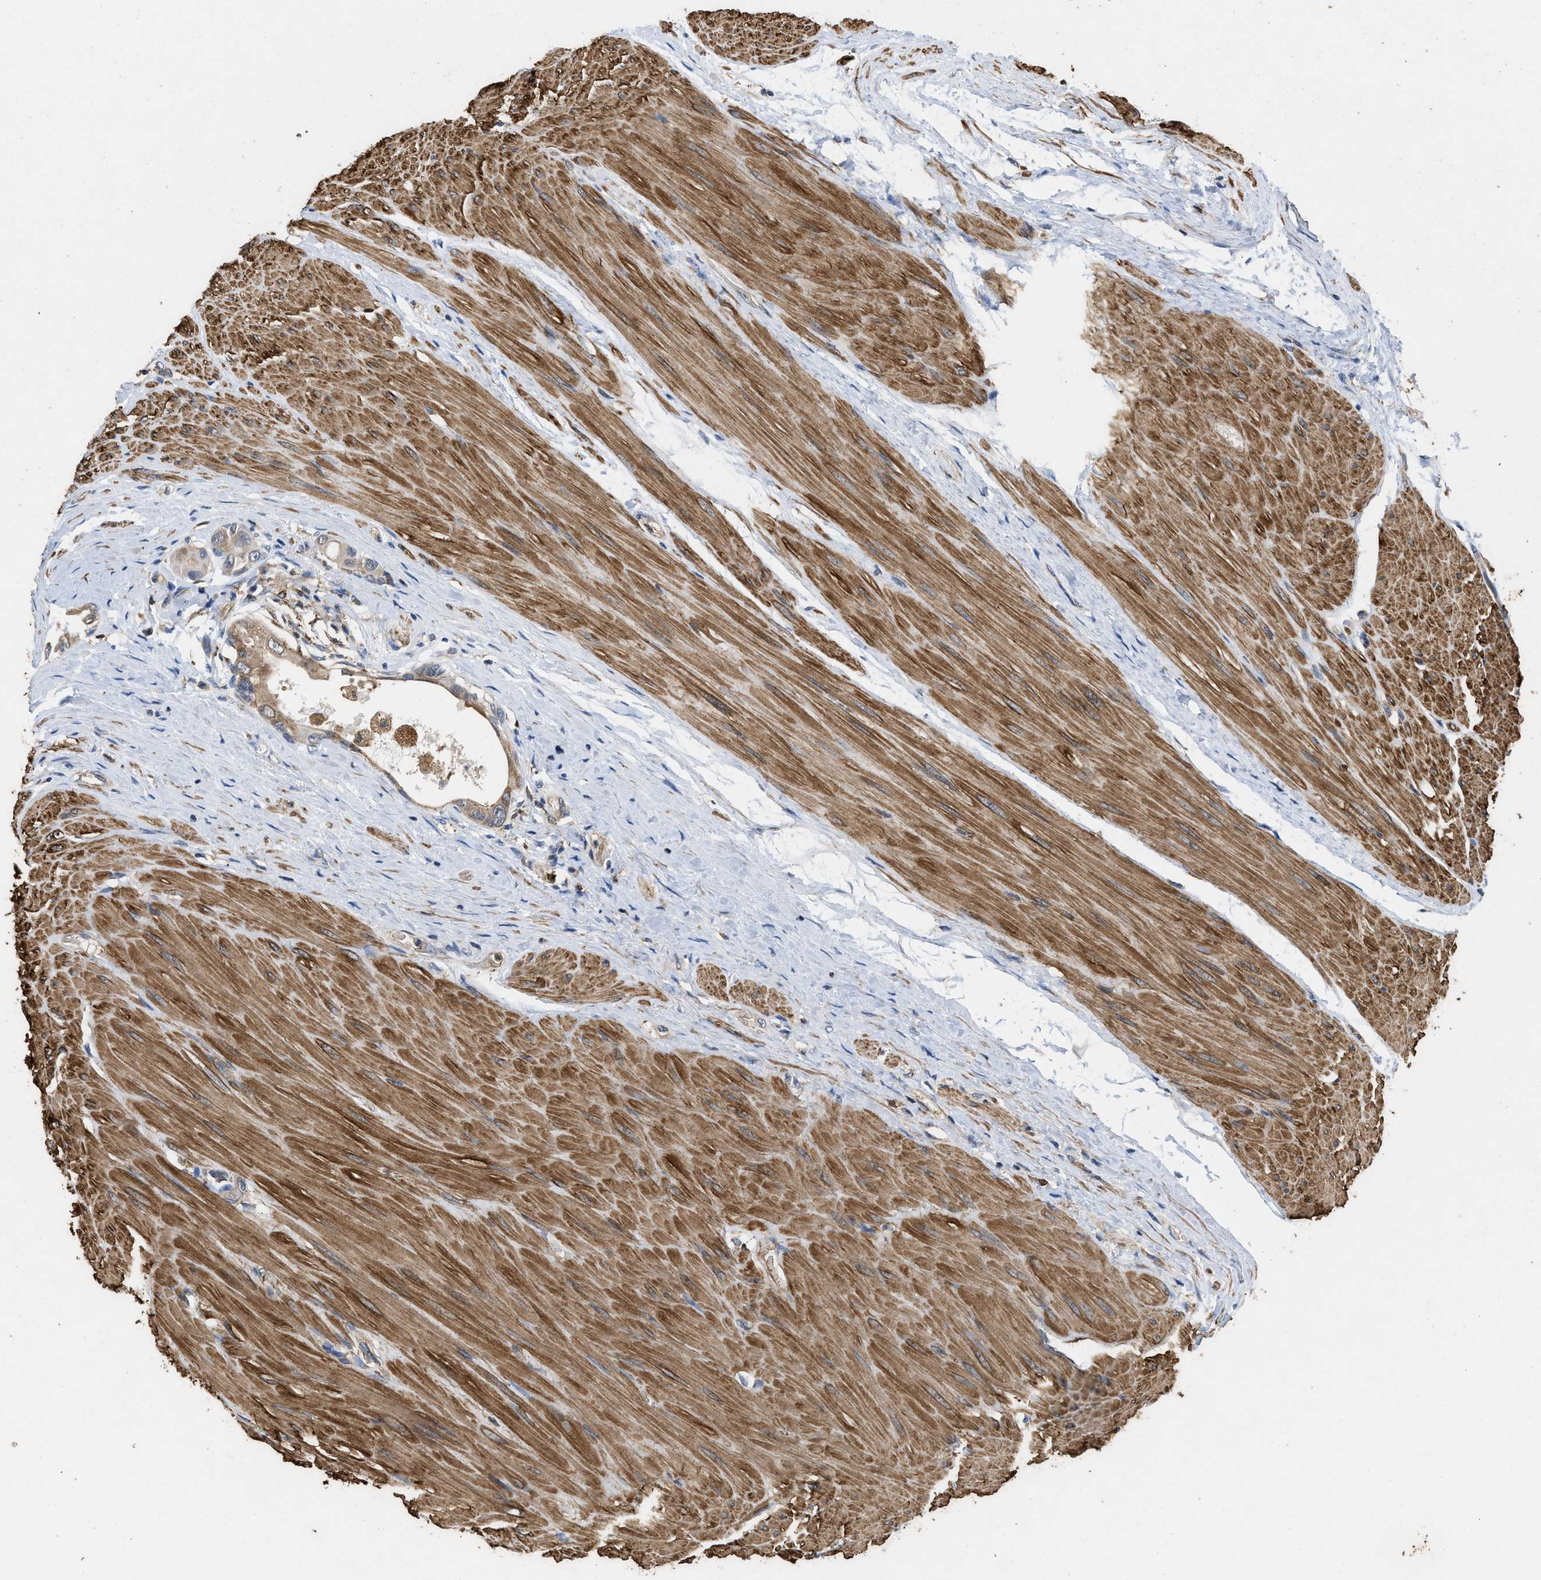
{"staining": {"intensity": "moderate", "quantity": ">75%", "location": "cytoplasmic/membranous"}, "tissue": "colorectal cancer", "cell_type": "Tumor cells", "image_type": "cancer", "snomed": [{"axis": "morphology", "description": "Adenocarcinoma, NOS"}, {"axis": "topography", "description": "Rectum"}], "caption": "A photomicrograph showing moderate cytoplasmic/membranous positivity in approximately >75% of tumor cells in adenocarcinoma (colorectal), as visualized by brown immunohistochemical staining.", "gene": "LINGO2", "patient": {"sex": "male", "age": 51}}